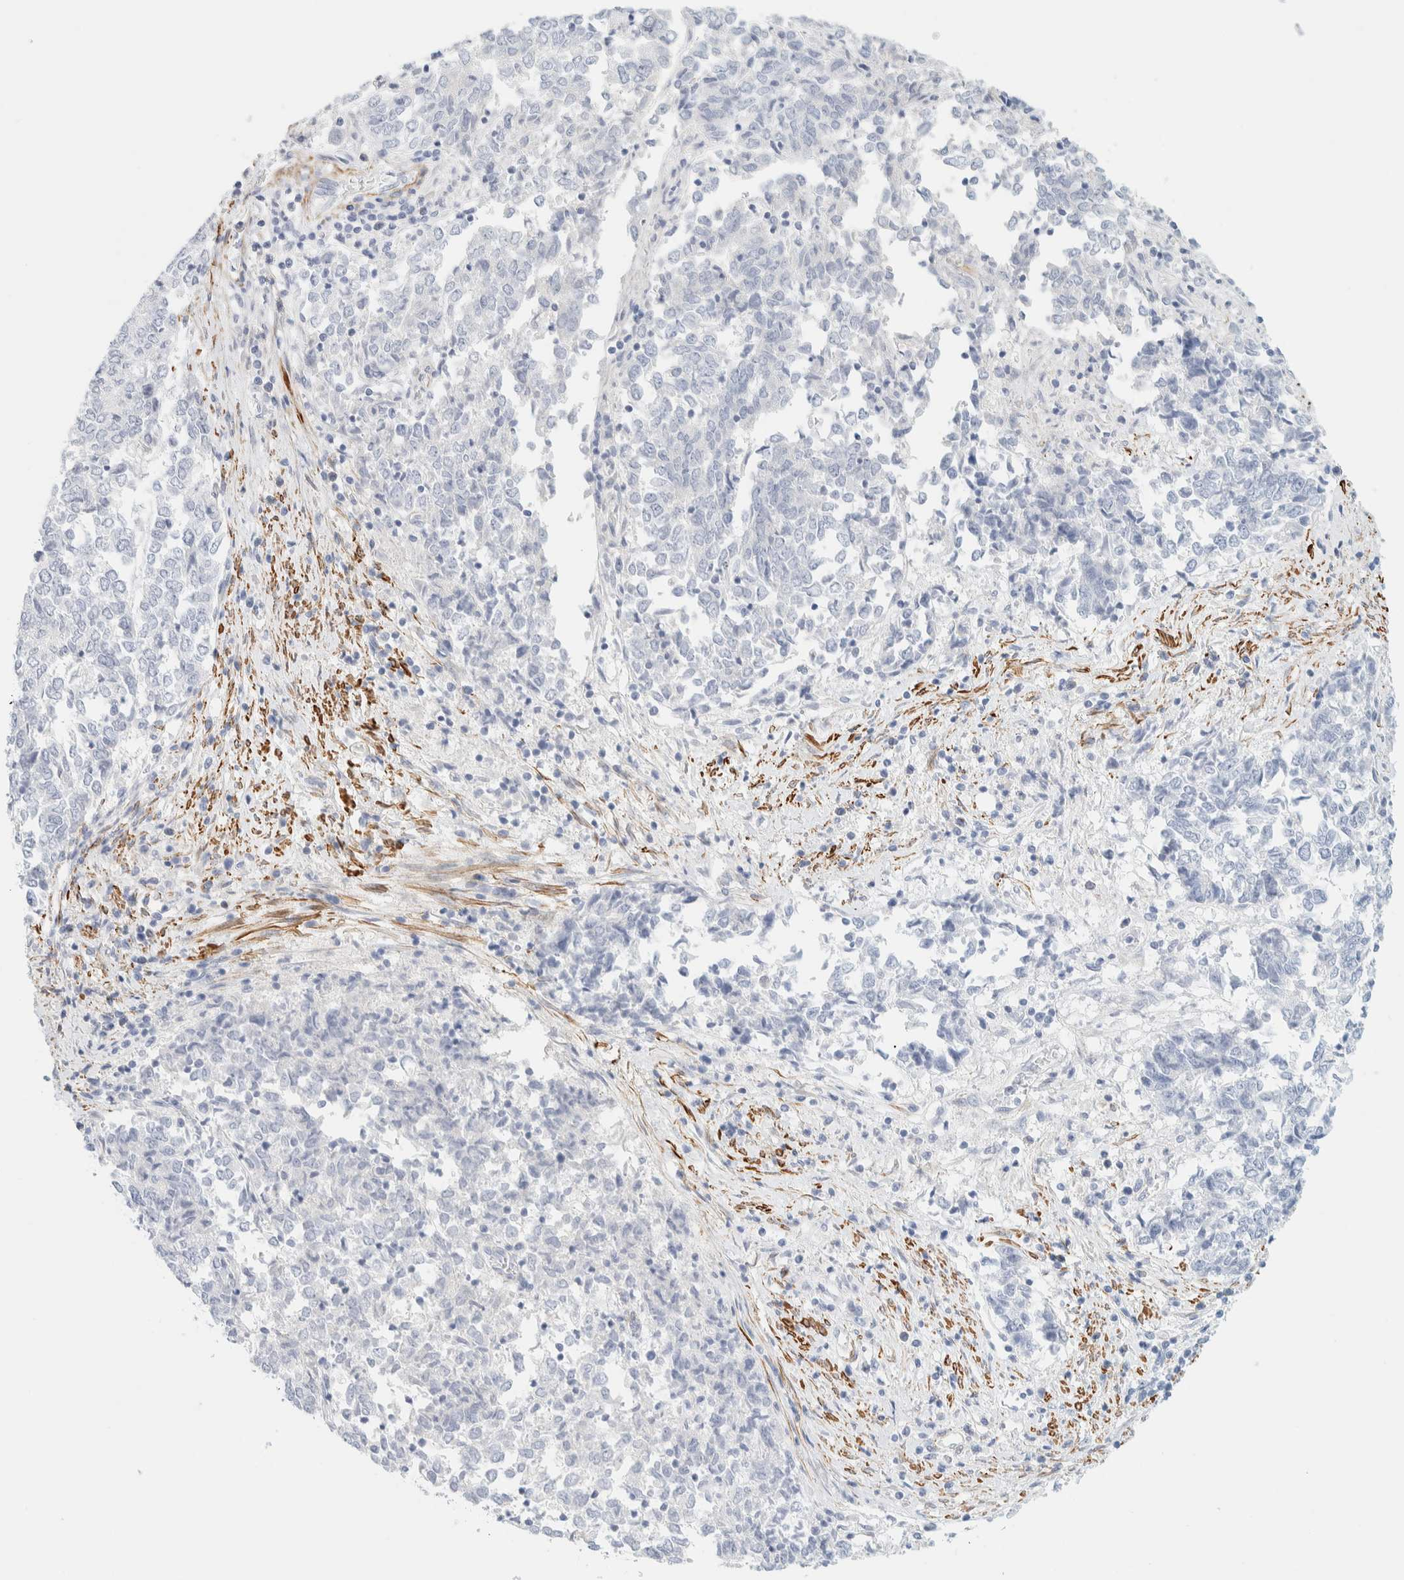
{"staining": {"intensity": "negative", "quantity": "none", "location": "none"}, "tissue": "endometrial cancer", "cell_type": "Tumor cells", "image_type": "cancer", "snomed": [{"axis": "morphology", "description": "Adenocarcinoma, NOS"}, {"axis": "topography", "description": "Endometrium"}], "caption": "The photomicrograph exhibits no staining of tumor cells in endometrial cancer (adenocarcinoma).", "gene": "AFMID", "patient": {"sex": "female", "age": 80}}